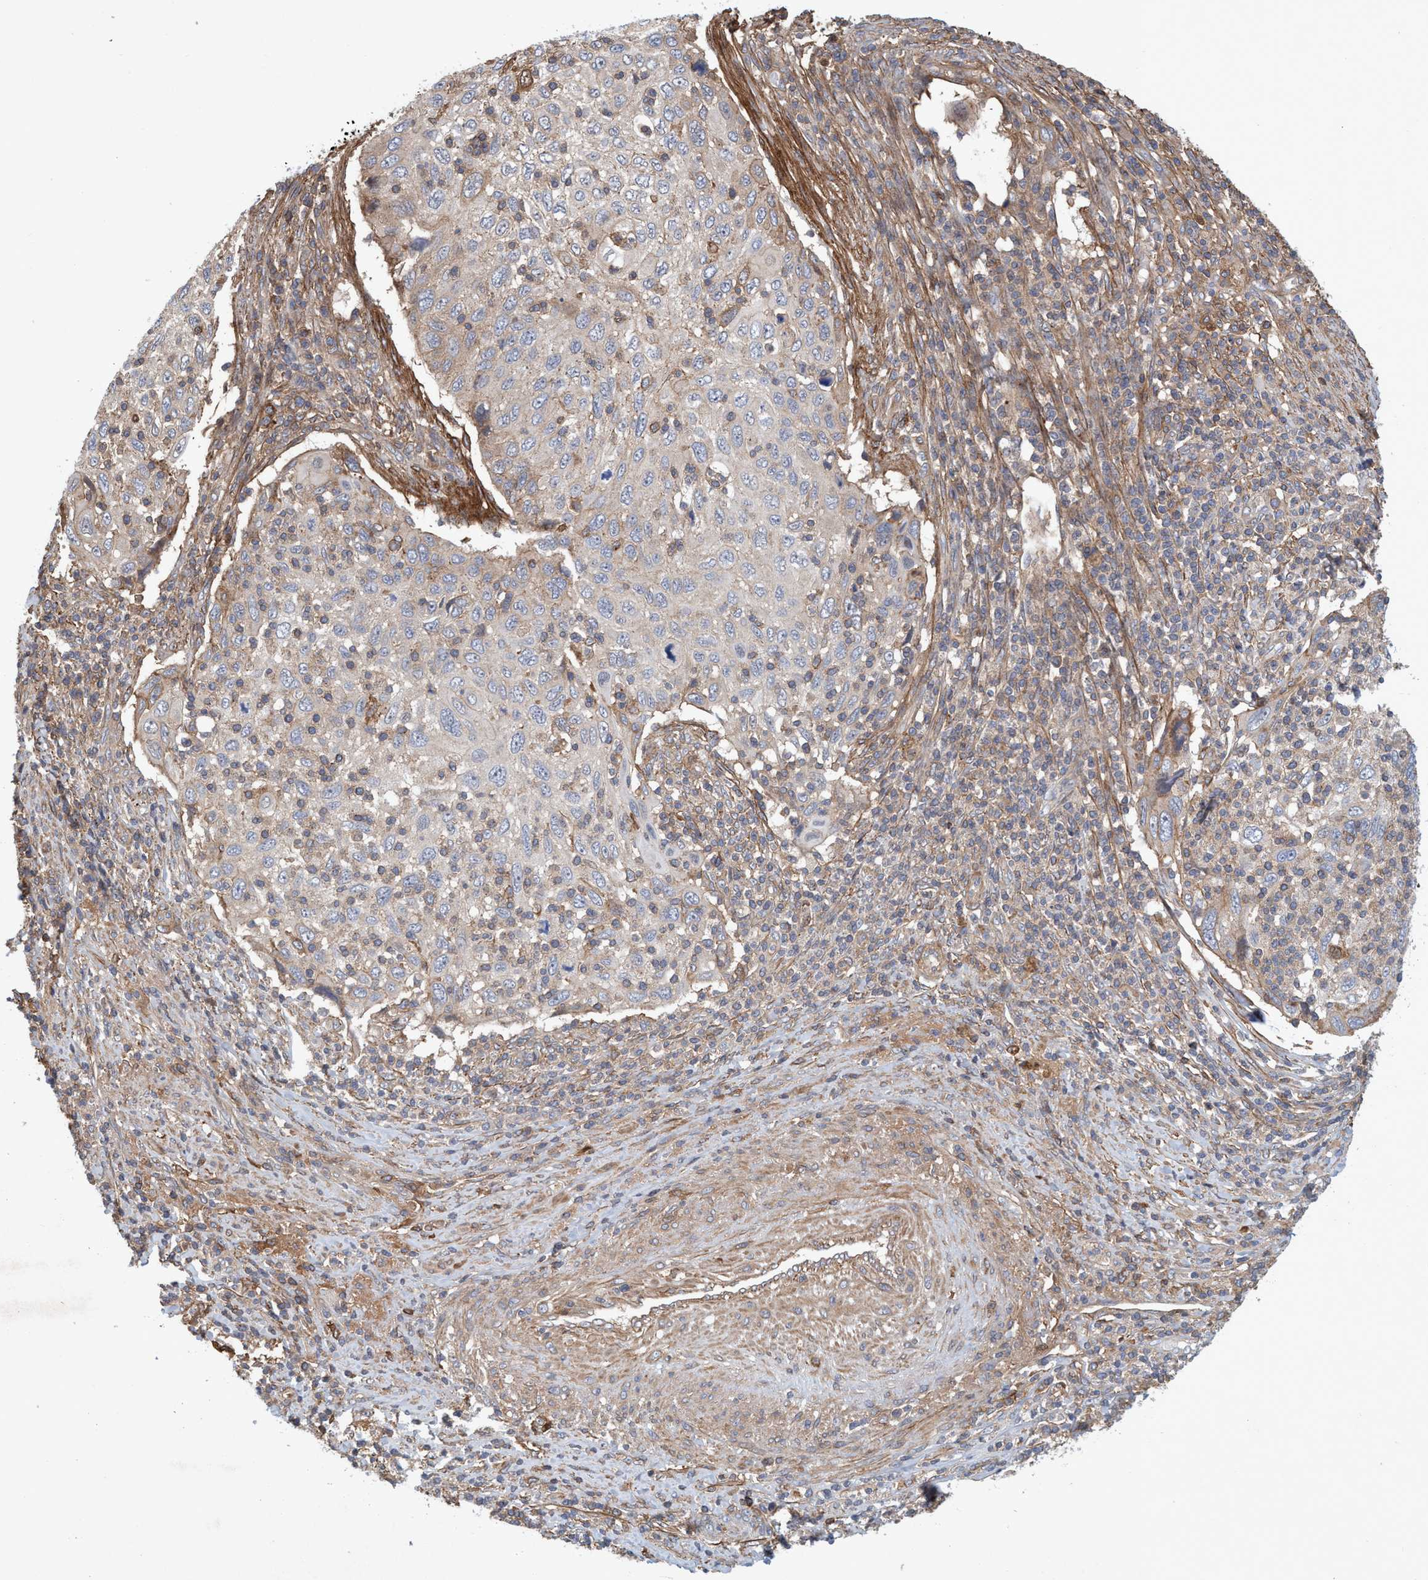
{"staining": {"intensity": "weak", "quantity": "<25%", "location": "cytoplasmic/membranous"}, "tissue": "cervical cancer", "cell_type": "Tumor cells", "image_type": "cancer", "snomed": [{"axis": "morphology", "description": "Squamous cell carcinoma, NOS"}, {"axis": "topography", "description": "Cervix"}], "caption": "Photomicrograph shows no significant protein staining in tumor cells of cervical cancer (squamous cell carcinoma). The staining was performed using DAB to visualize the protein expression in brown, while the nuclei were stained in blue with hematoxylin (Magnification: 20x).", "gene": "SPECC1", "patient": {"sex": "female", "age": 70}}